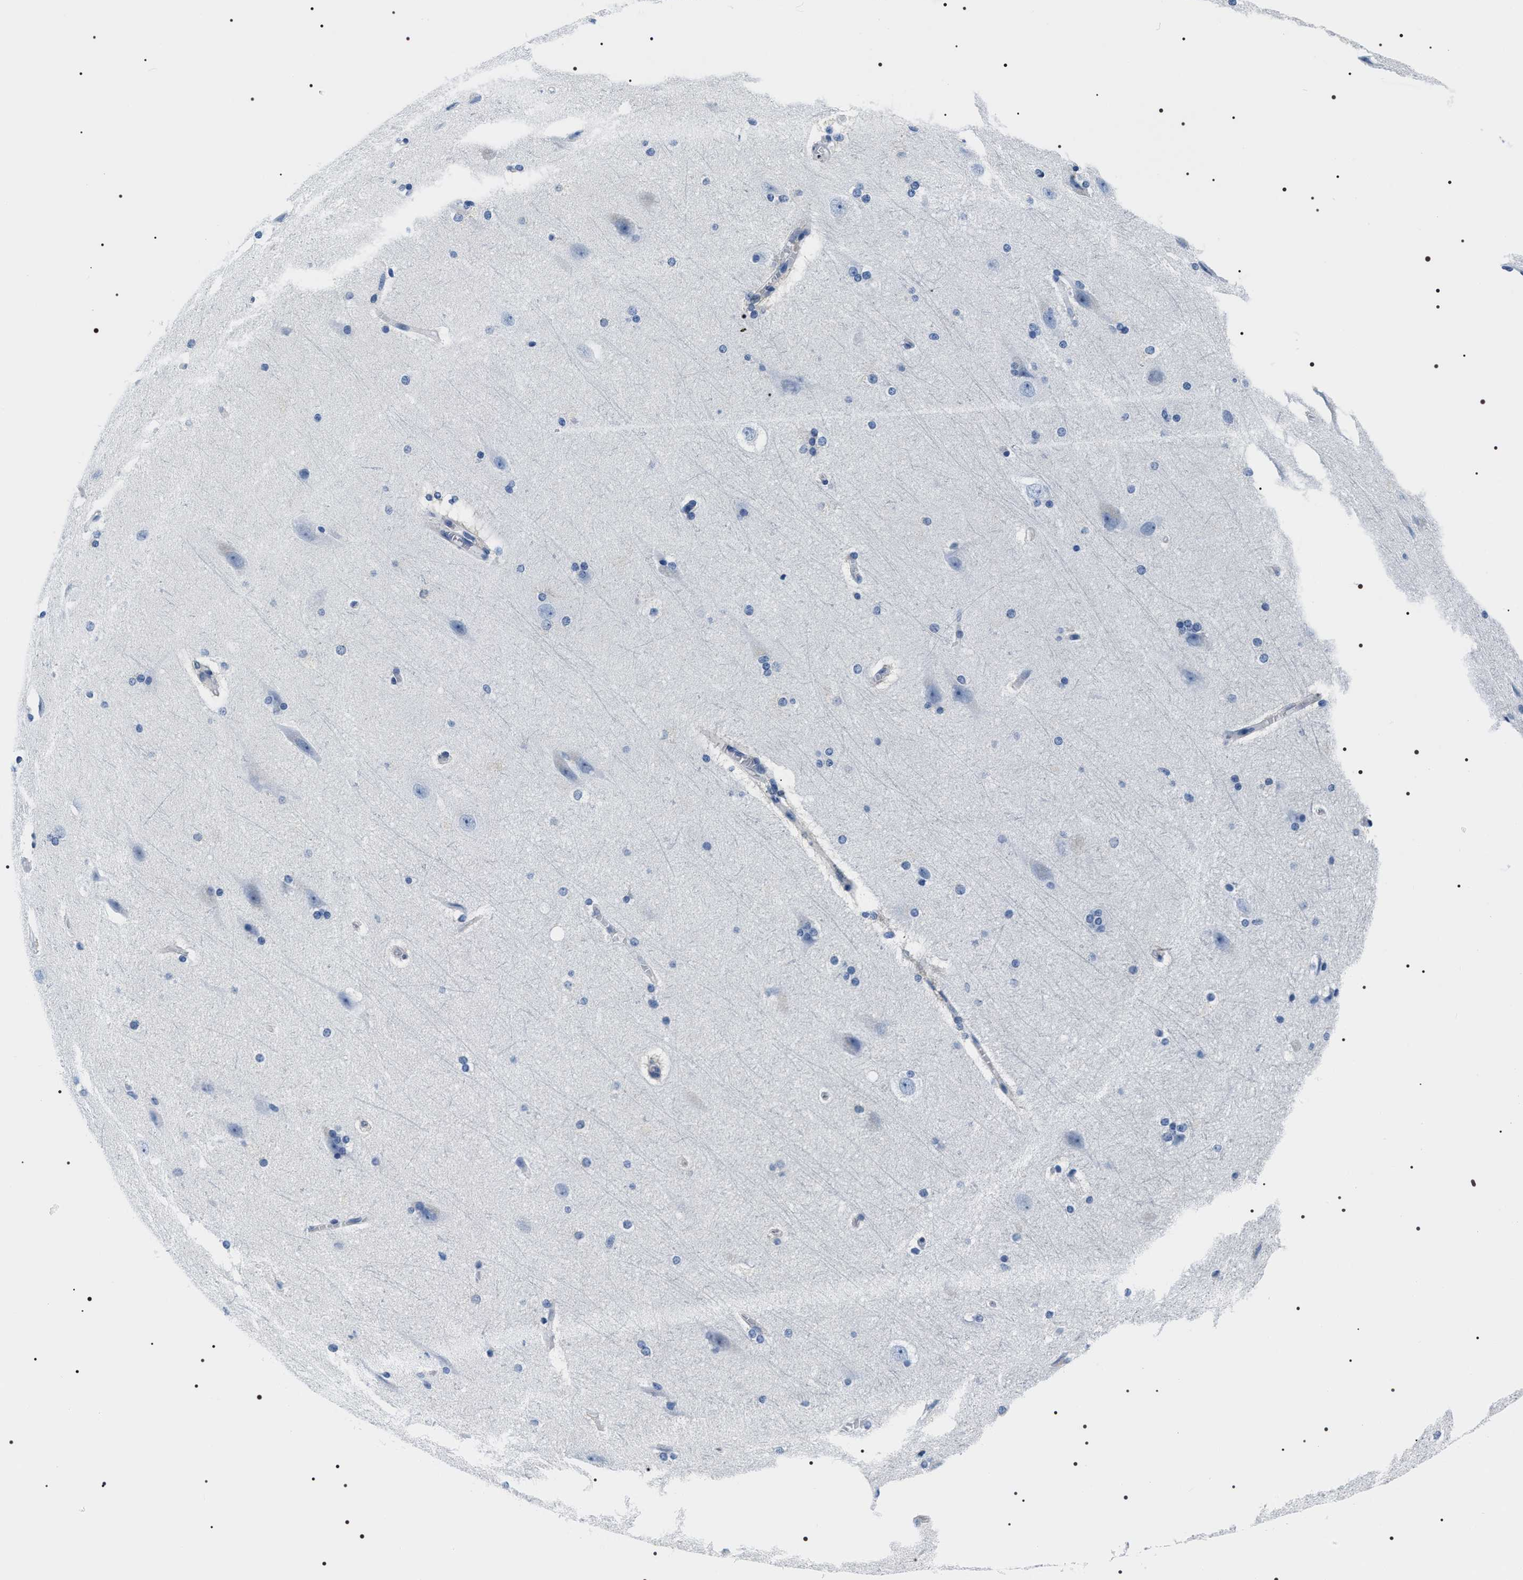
{"staining": {"intensity": "negative", "quantity": "none", "location": "none"}, "tissue": "cerebral cortex", "cell_type": "Endothelial cells", "image_type": "normal", "snomed": [{"axis": "morphology", "description": "Normal tissue, NOS"}, {"axis": "topography", "description": "Cerebral cortex"}, {"axis": "topography", "description": "Hippocampus"}], "caption": "DAB (3,3'-diaminobenzidine) immunohistochemical staining of normal cerebral cortex exhibits no significant staining in endothelial cells.", "gene": "ADH4", "patient": {"sex": "female", "age": 19}}